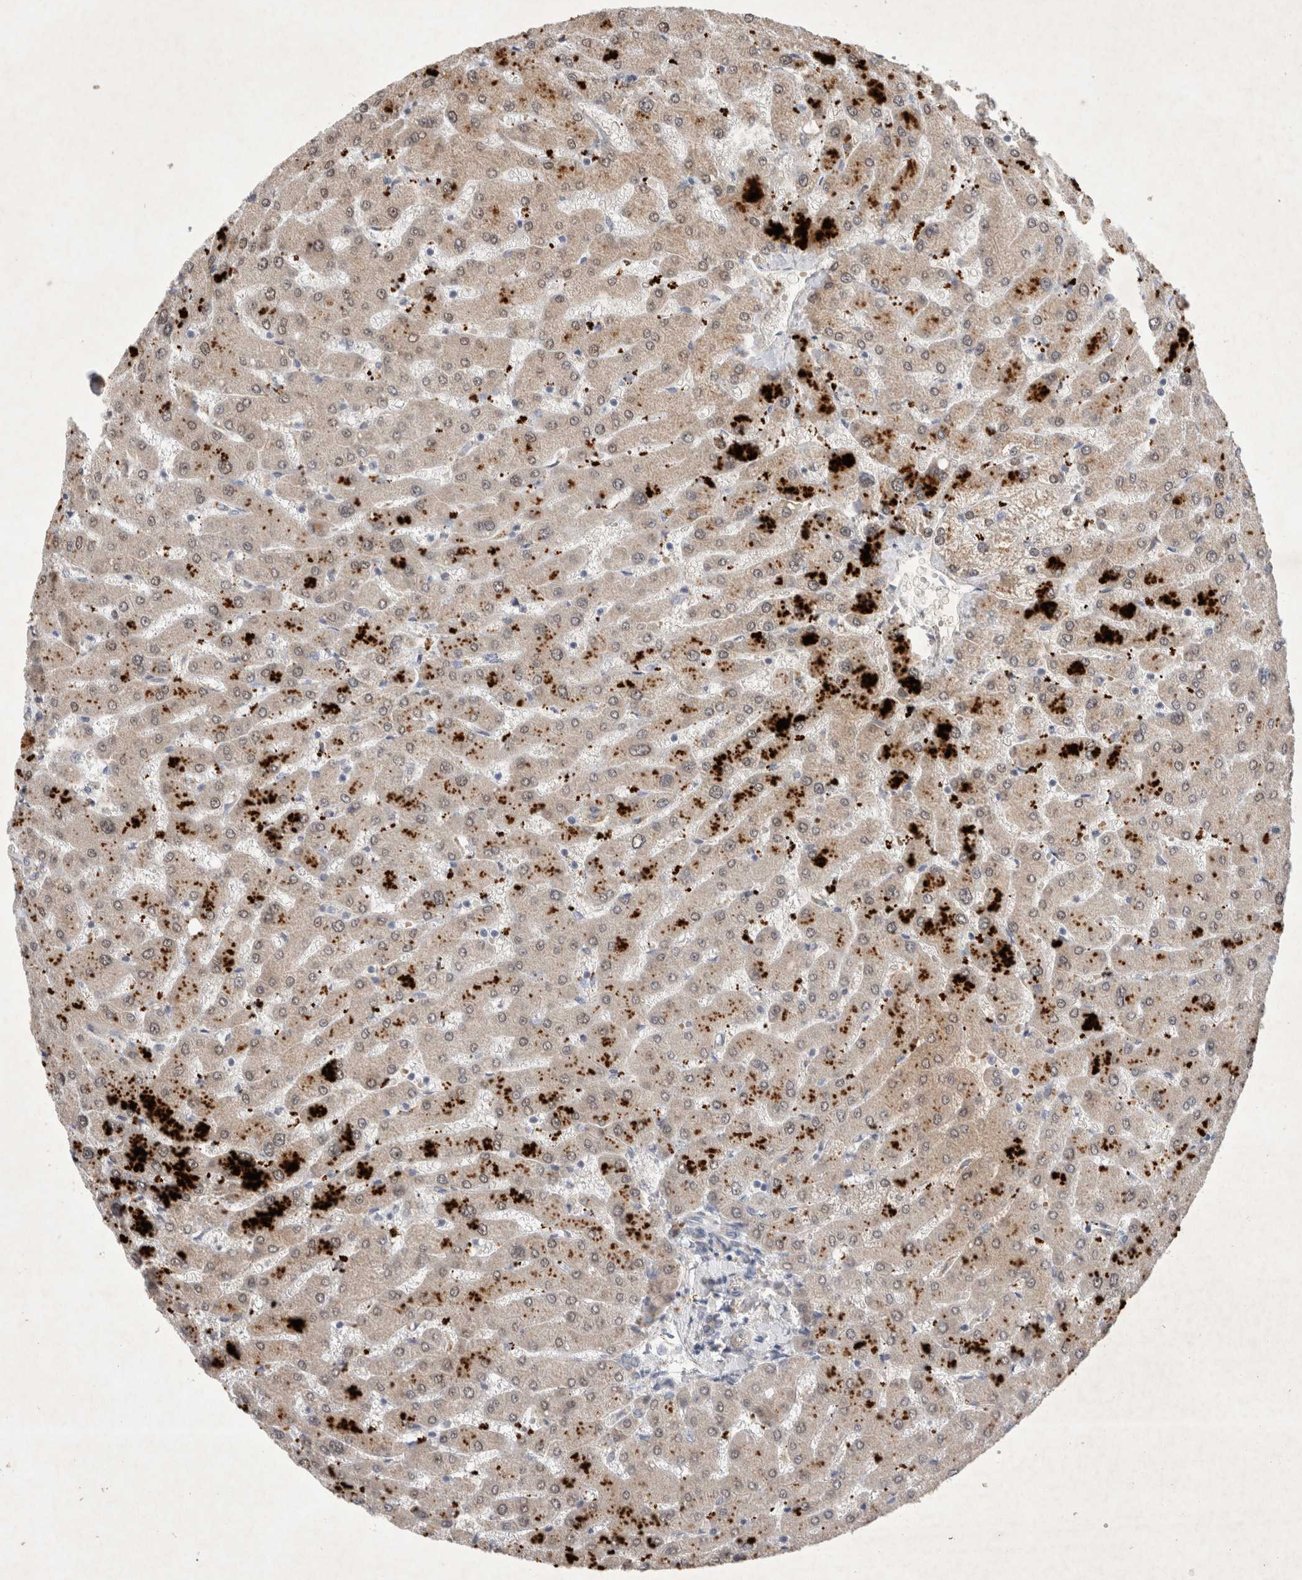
{"staining": {"intensity": "negative", "quantity": "none", "location": "none"}, "tissue": "liver", "cell_type": "Cholangiocytes", "image_type": "normal", "snomed": [{"axis": "morphology", "description": "Normal tissue, NOS"}, {"axis": "topography", "description": "Liver"}], "caption": "There is no significant staining in cholangiocytes of liver. The staining is performed using DAB (3,3'-diaminobenzidine) brown chromogen with nuclei counter-stained in using hematoxylin.", "gene": "NMU", "patient": {"sex": "male", "age": 55}}